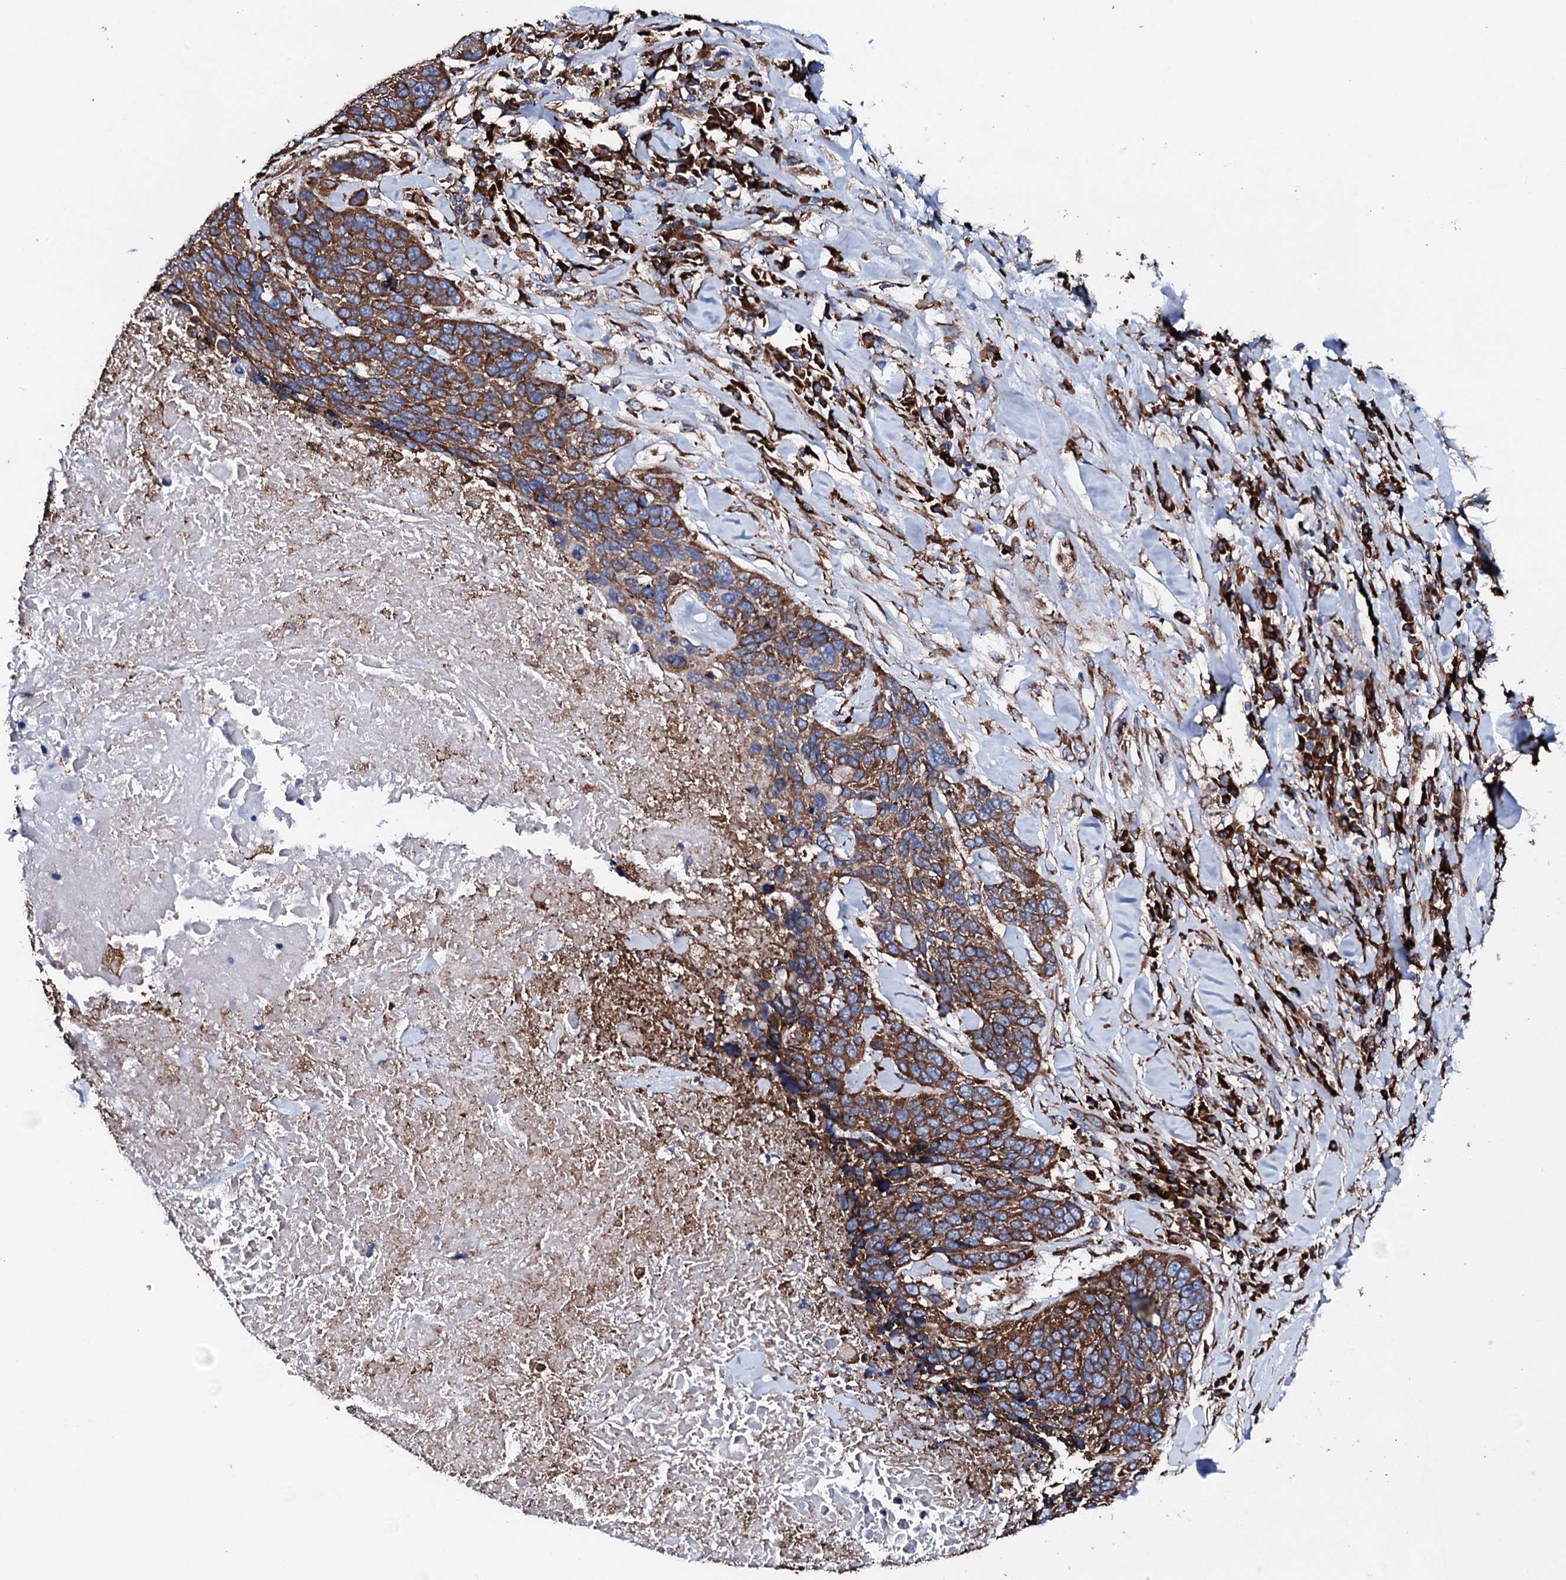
{"staining": {"intensity": "strong", "quantity": ">75%", "location": "cytoplasmic/membranous"}, "tissue": "lung cancer", "cell_type": "Tumor cells", "image_type": "cancer", "snomed": [{"axis": "morphology", "description": "Squamous cell carcinoma, NOS"}, {"axis": "topography", "description": "Lung"}], "caption": "IHC micrograph of lung cancer (squamous cell carcinoma) stained for a protein (brown), which displays high levels of strong cytoplasmic/membranous positivity in about >75% of tumor cells.", "gene": "AMDHD1", "patient": {"sex": "male", "age": 66}}